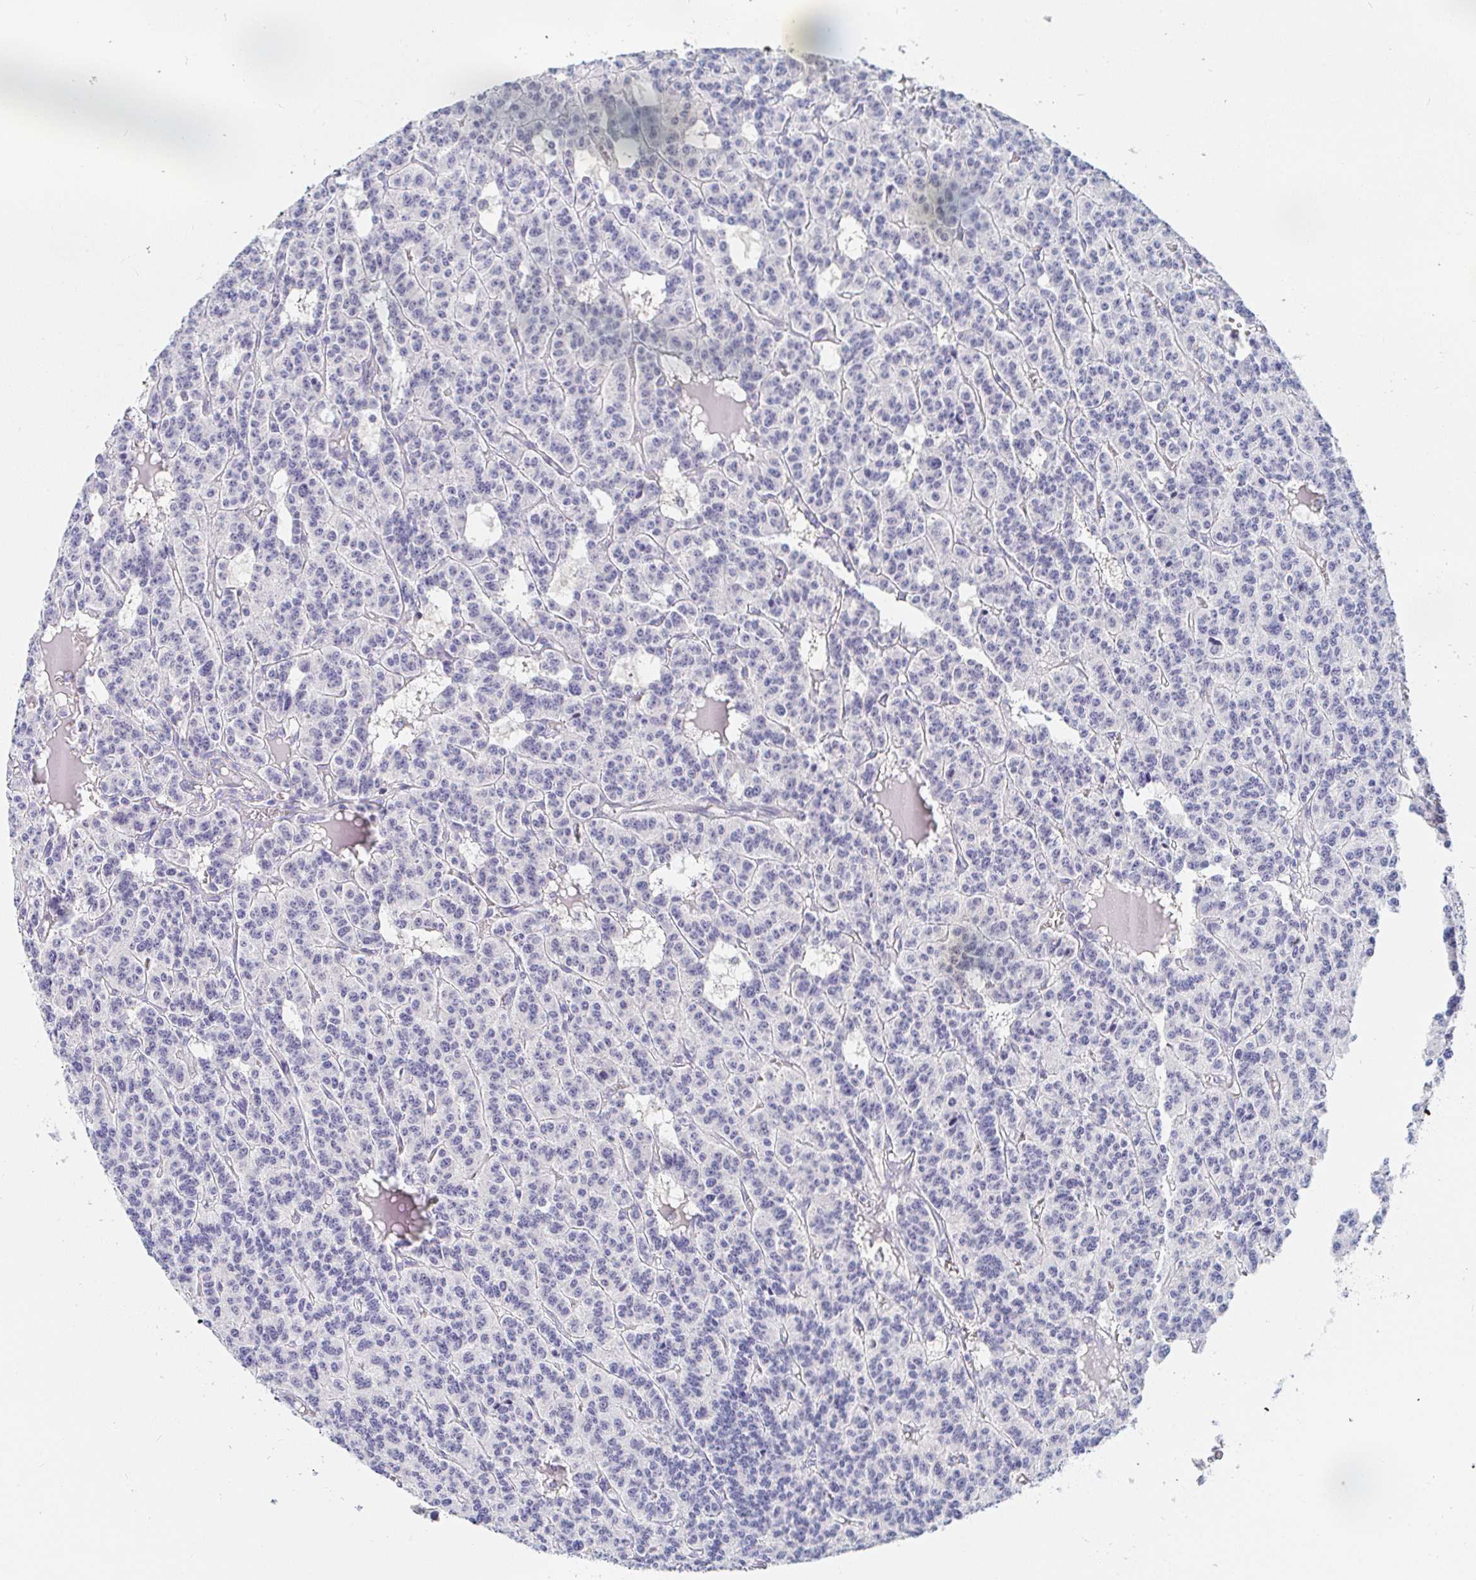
{"staining": {"intensity": "negative", "quantity": "none", "location": "none"}, "tissue": "carcinoid", "cell_type": "Tumor cells", "image_type": "cancer", "snomed": [{"axis": "morphology", "description": "Carcinoid, malignant, NOS"}, {"axis": "topography", "description": "Lung"}], "caption": "Tumor cells show no significant protein expression in malignant carcinoid.", "gene": "PDE6B", "patient": {"sex": "female", "age": 71}}